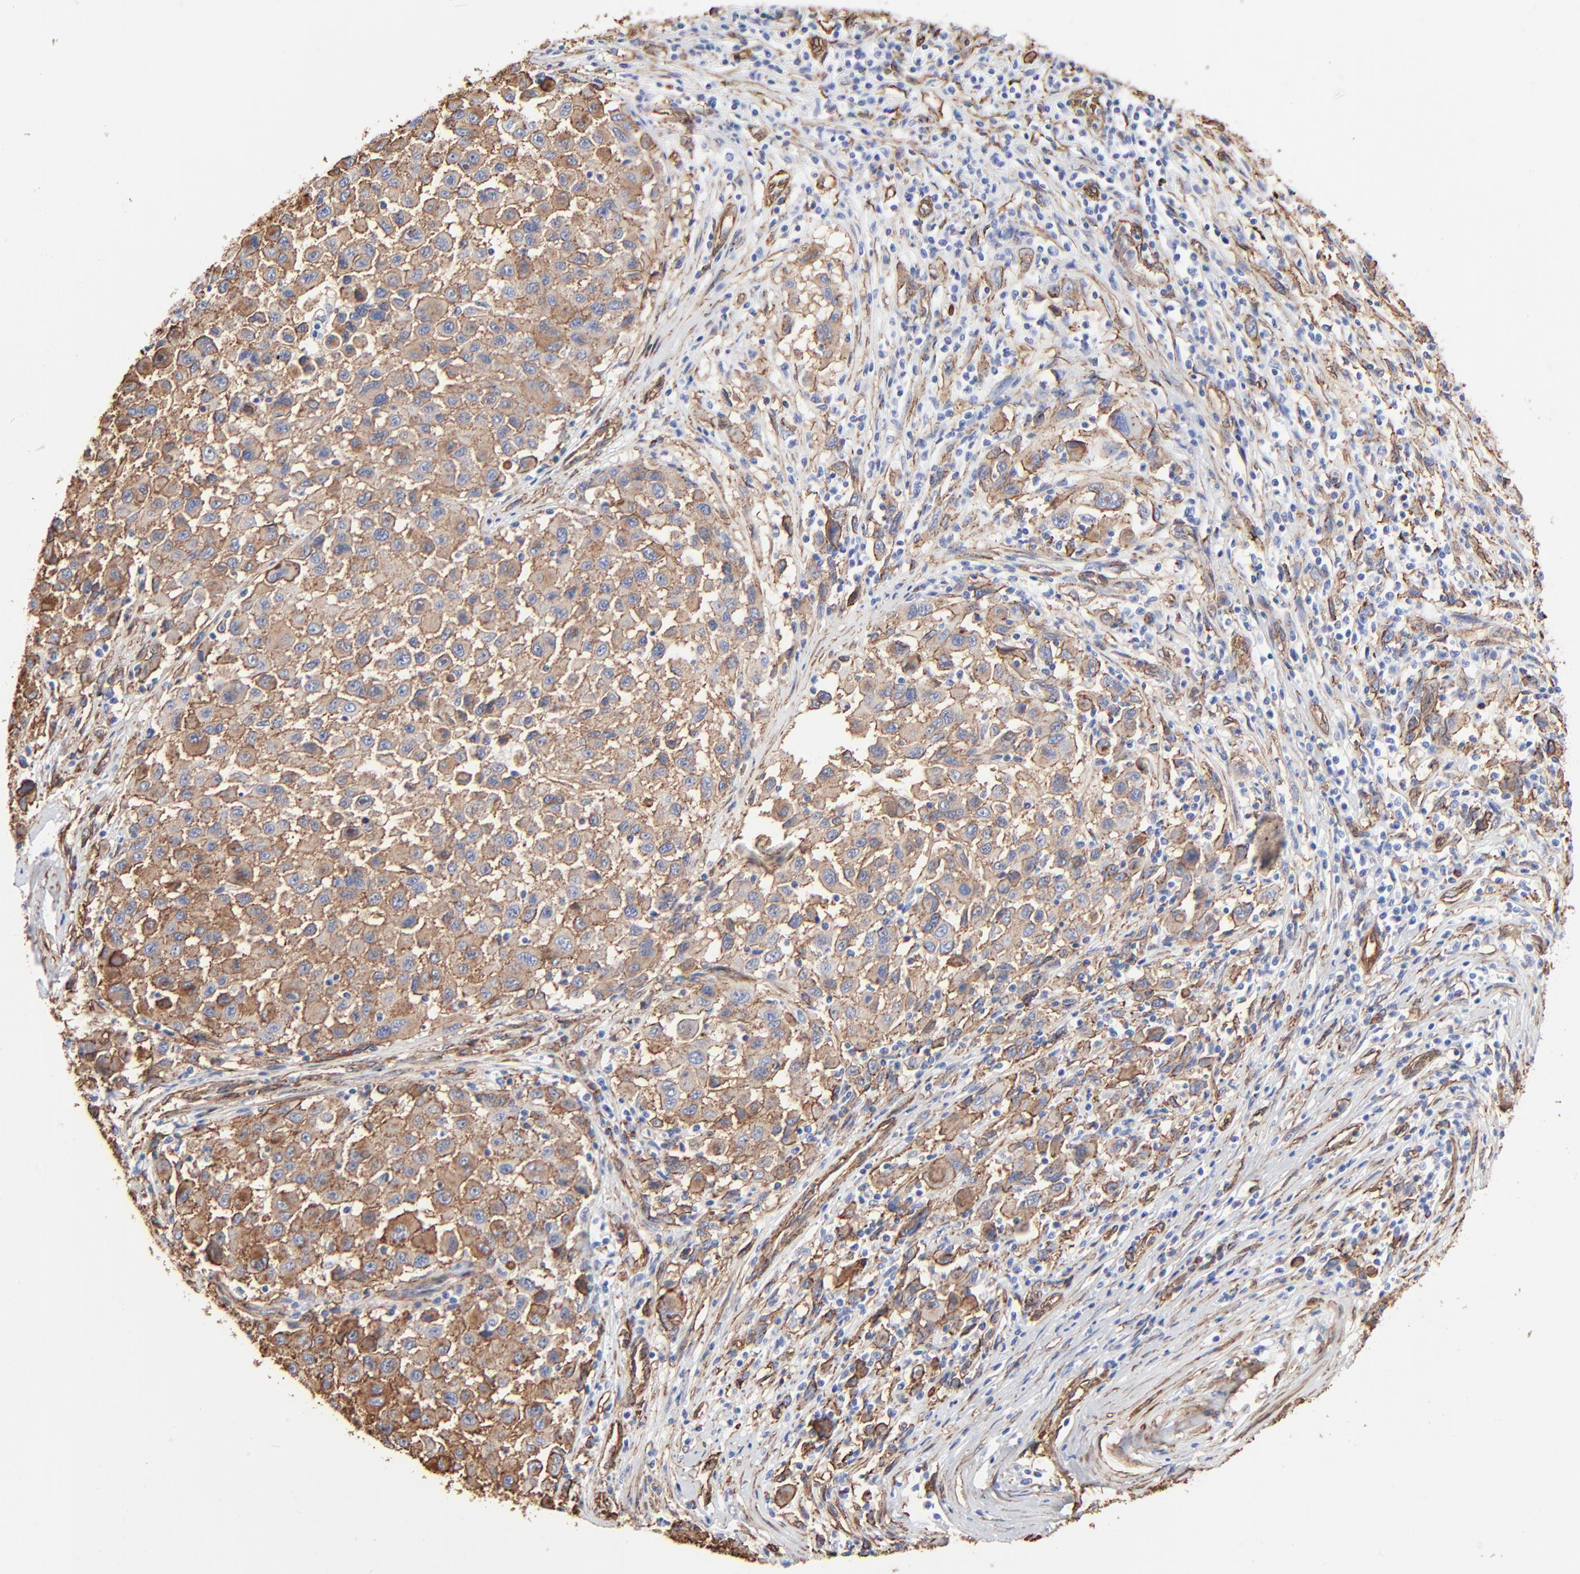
{"staining": {"intensity": "moderate", "quantity": ">75%", "location": "cytoplasmic/membranous"}, "tissue": "melanoma", "cell_type": "Tumor cells", "image_type": "cancer", "snomed": [{"axis": "morphology", "description": "Malignant melanoma, Metastatic site"}, {"axis": "topography", "description": "Lymph node"}], "caption": "Protein expression analysis of human malignant melanoma (metastatic site) reveals moderate cytoplasmic/membranous positivity in about >75% of tumor cells.", "gene": "CAV1", "patient": {"sex": "male", "age": 61}}